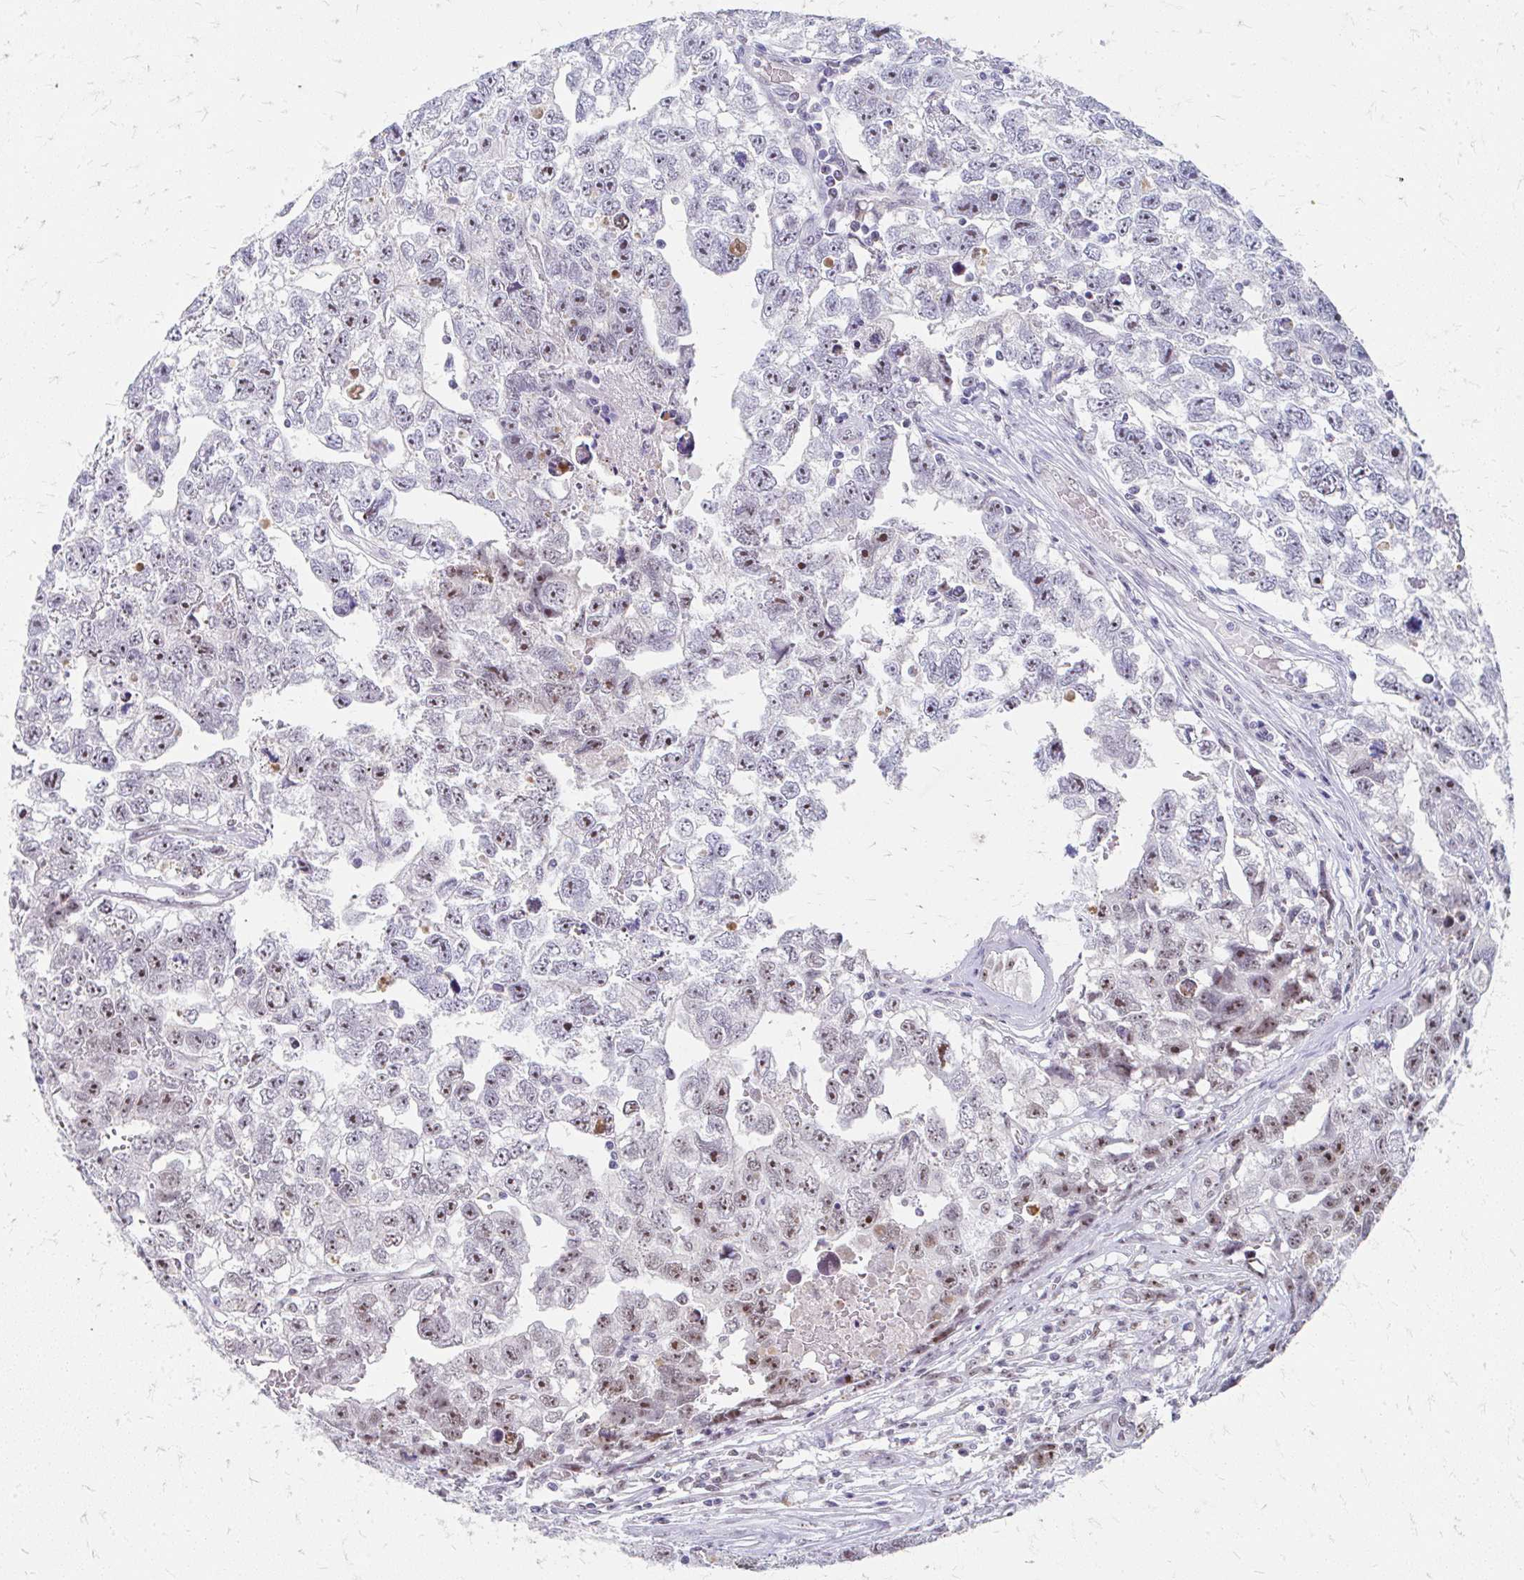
{"staining": {"intensity": "moderate", "quantity": "25%-75%", "location": "nuclear"}, "tissue": "testis cancer", "cell_type": "Tumor cells", "image_type": "cancer", "snomed": [{"axis": "morphology", "description": "Carcinoma, Embryonal, NOS"}, {"axis": "topography", "description": "Testis"}], "caption": "DAB (3,3'-diaminobenzidine) immunohistochemical staining of human testis embryonal carcinoma displays moderate nuclear protein positivity in approximately 25%-75% of tumor cells.", "gene": "GTF2H1", "patient": {"sex": "male", "age": 22}}